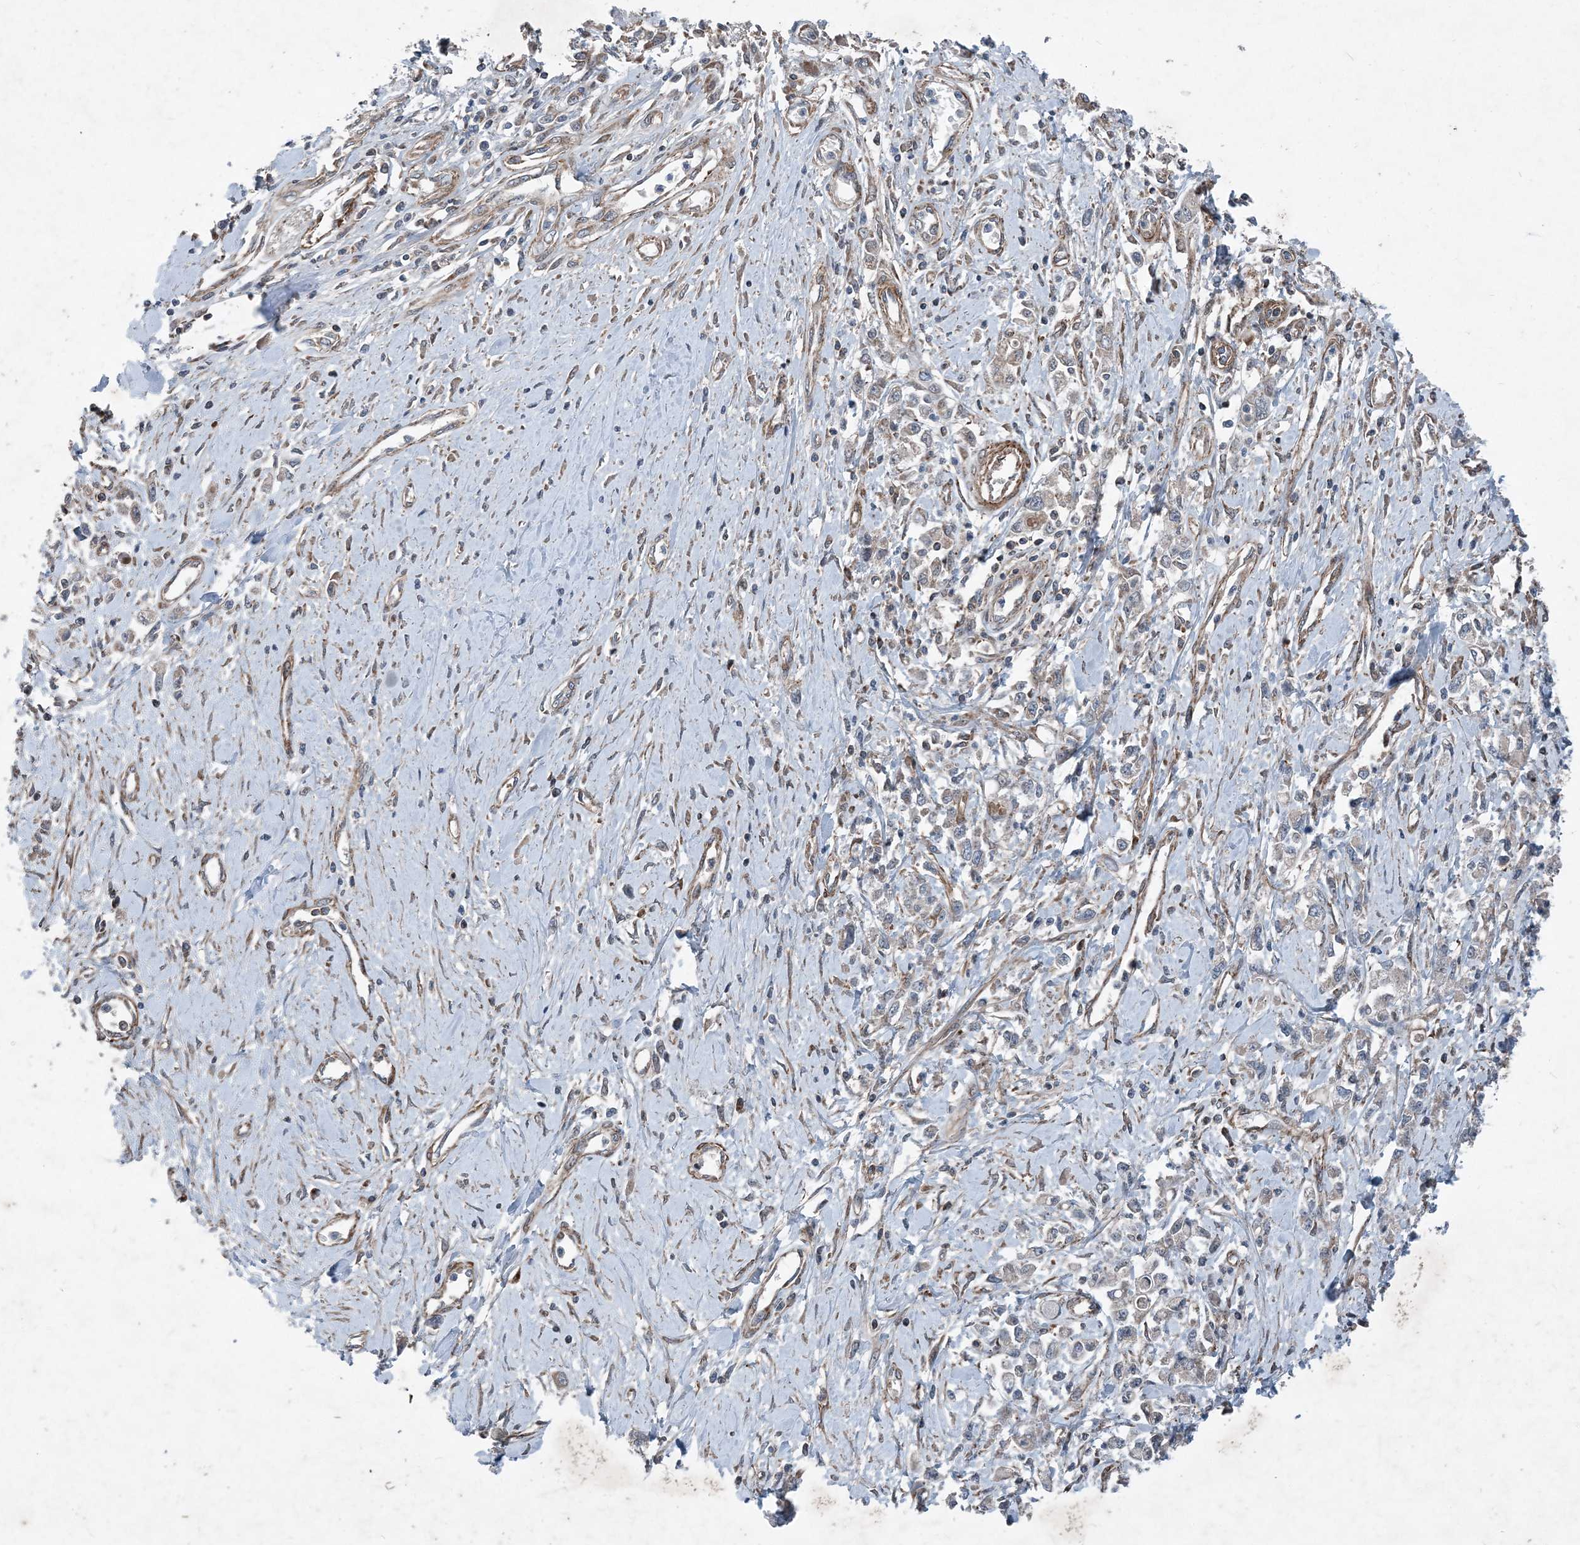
{"staining": {"intensity": "weak", "quantity": "<25%", "location": "cytoplasmic/membranous"}, "tissue": "stomach cancer", "cell_type": "Tumor cells", "image_type": "cancer", "snomed": [{"axis": "morphology", "description": "Adenocarcinoma, NOS"}, {"axis": "topography", "description": "Stomach"}], "caption": "Micrograph shows no protein positivity in tumor cells of stomach cancer tissue. The staining is performed using DAB brown chromogen with nuclei counter-stained in using hematoxylin.", "gene": "NDUFA2", "patient": {"sex": "female", "age": 76}}